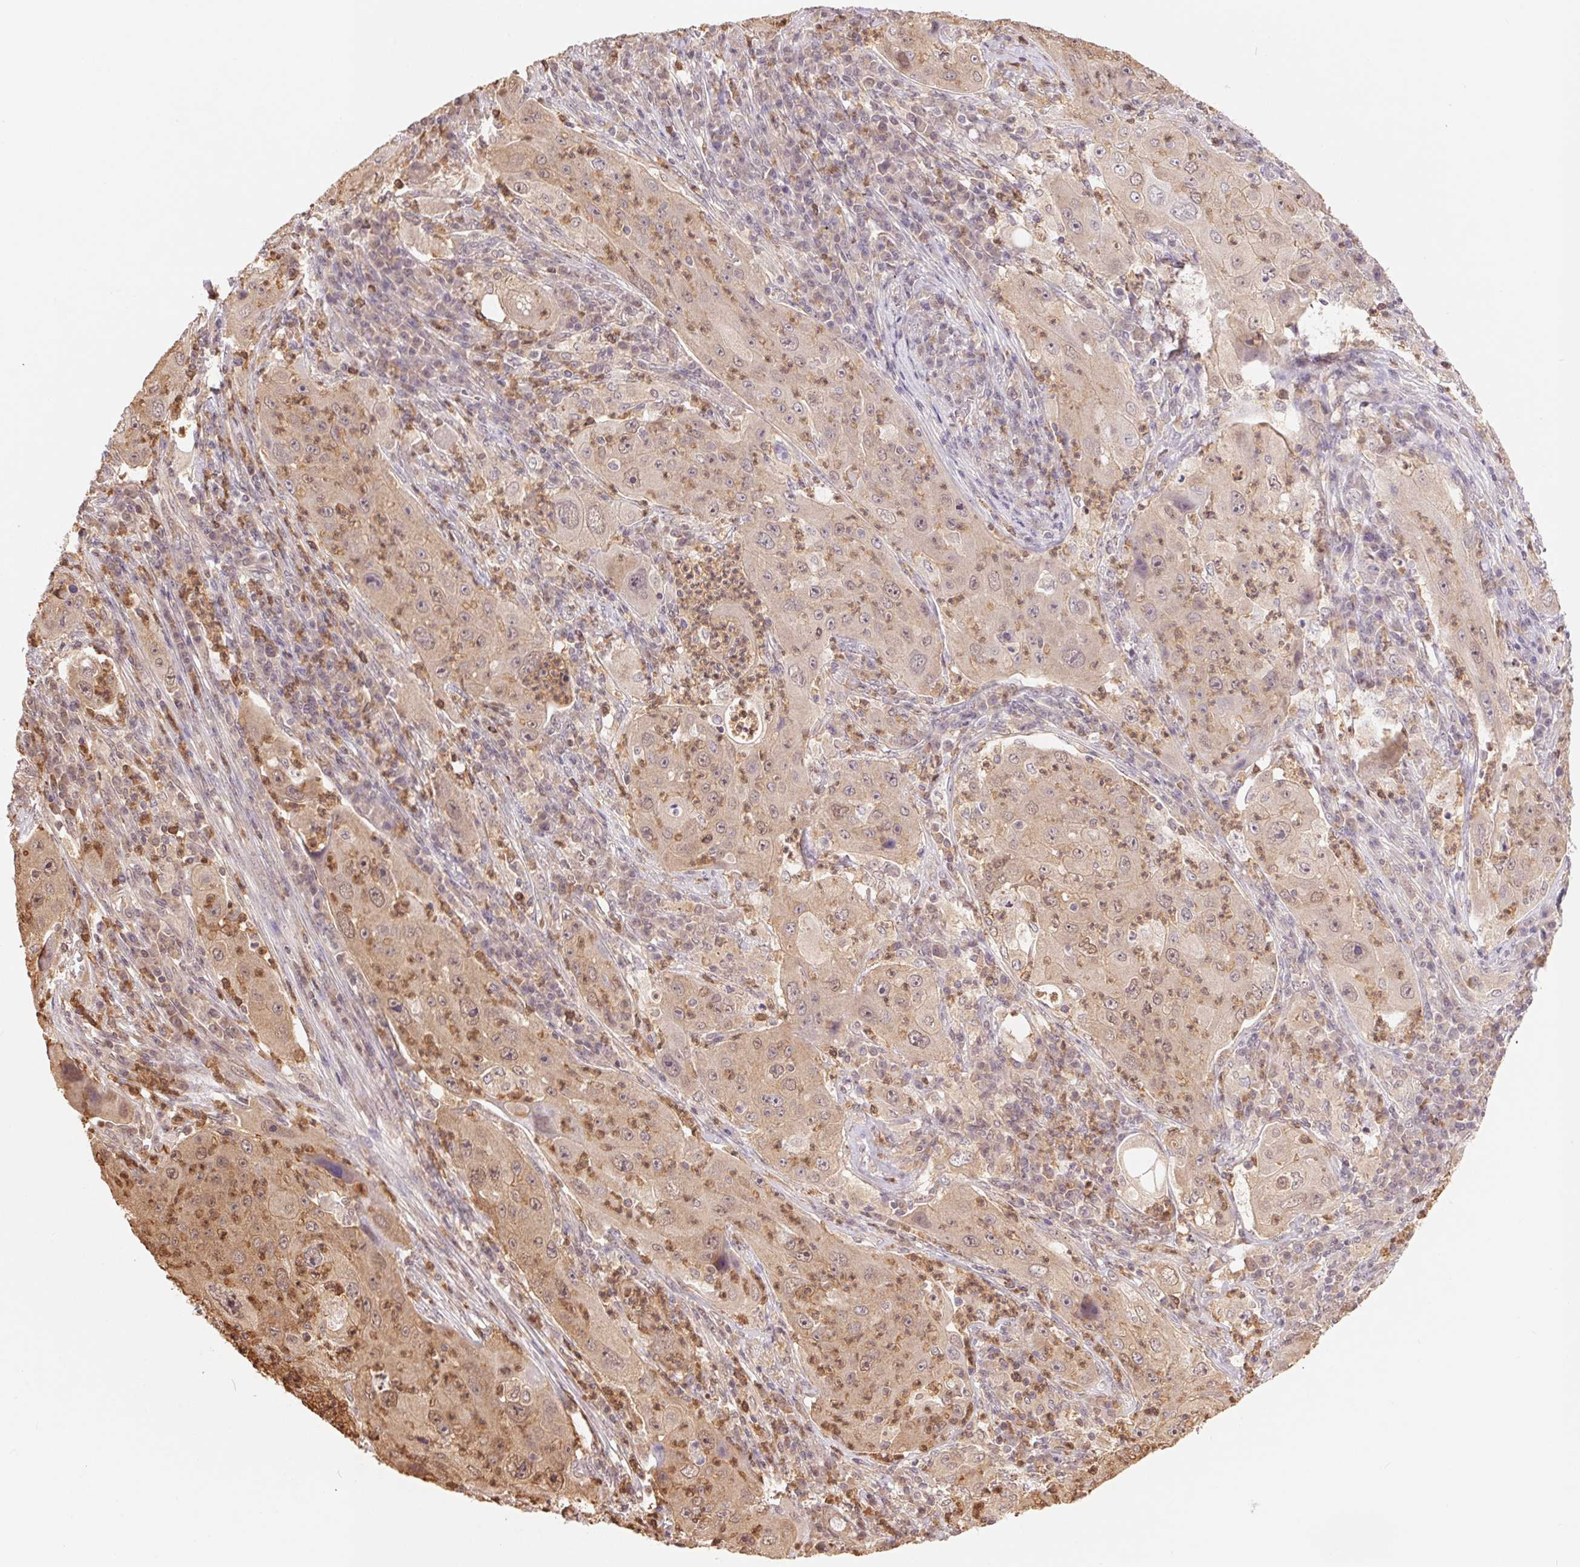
{"staining": {"intensity": "weak", "quantity": ">75%", "location": "cytoplasmic/membranous,nuclear"}, "tissue": "lung cancer", "cell_type": "Tumor cells", "image_type": "cancer", "snomed": [{"axis": "morphology", "description": "Squamous cell carcinoma, NOS"}, {"axis": "topography", "description": "Lung"}], "caption": "Immunohistochemistry (IHC) histopathology image of neoplastic tissue: squamous cell carcinoma (lung) stained using immunohistochemistry exhibits low levels of weak protein expression localized specifically in the cytoplasmic/membranous and nuclear of tumor cells, appearing as a cytoplasmic/membranous and nuclear brown color.", "gene": "CDC123", "patient": {"sex": "female", "age": 59}}